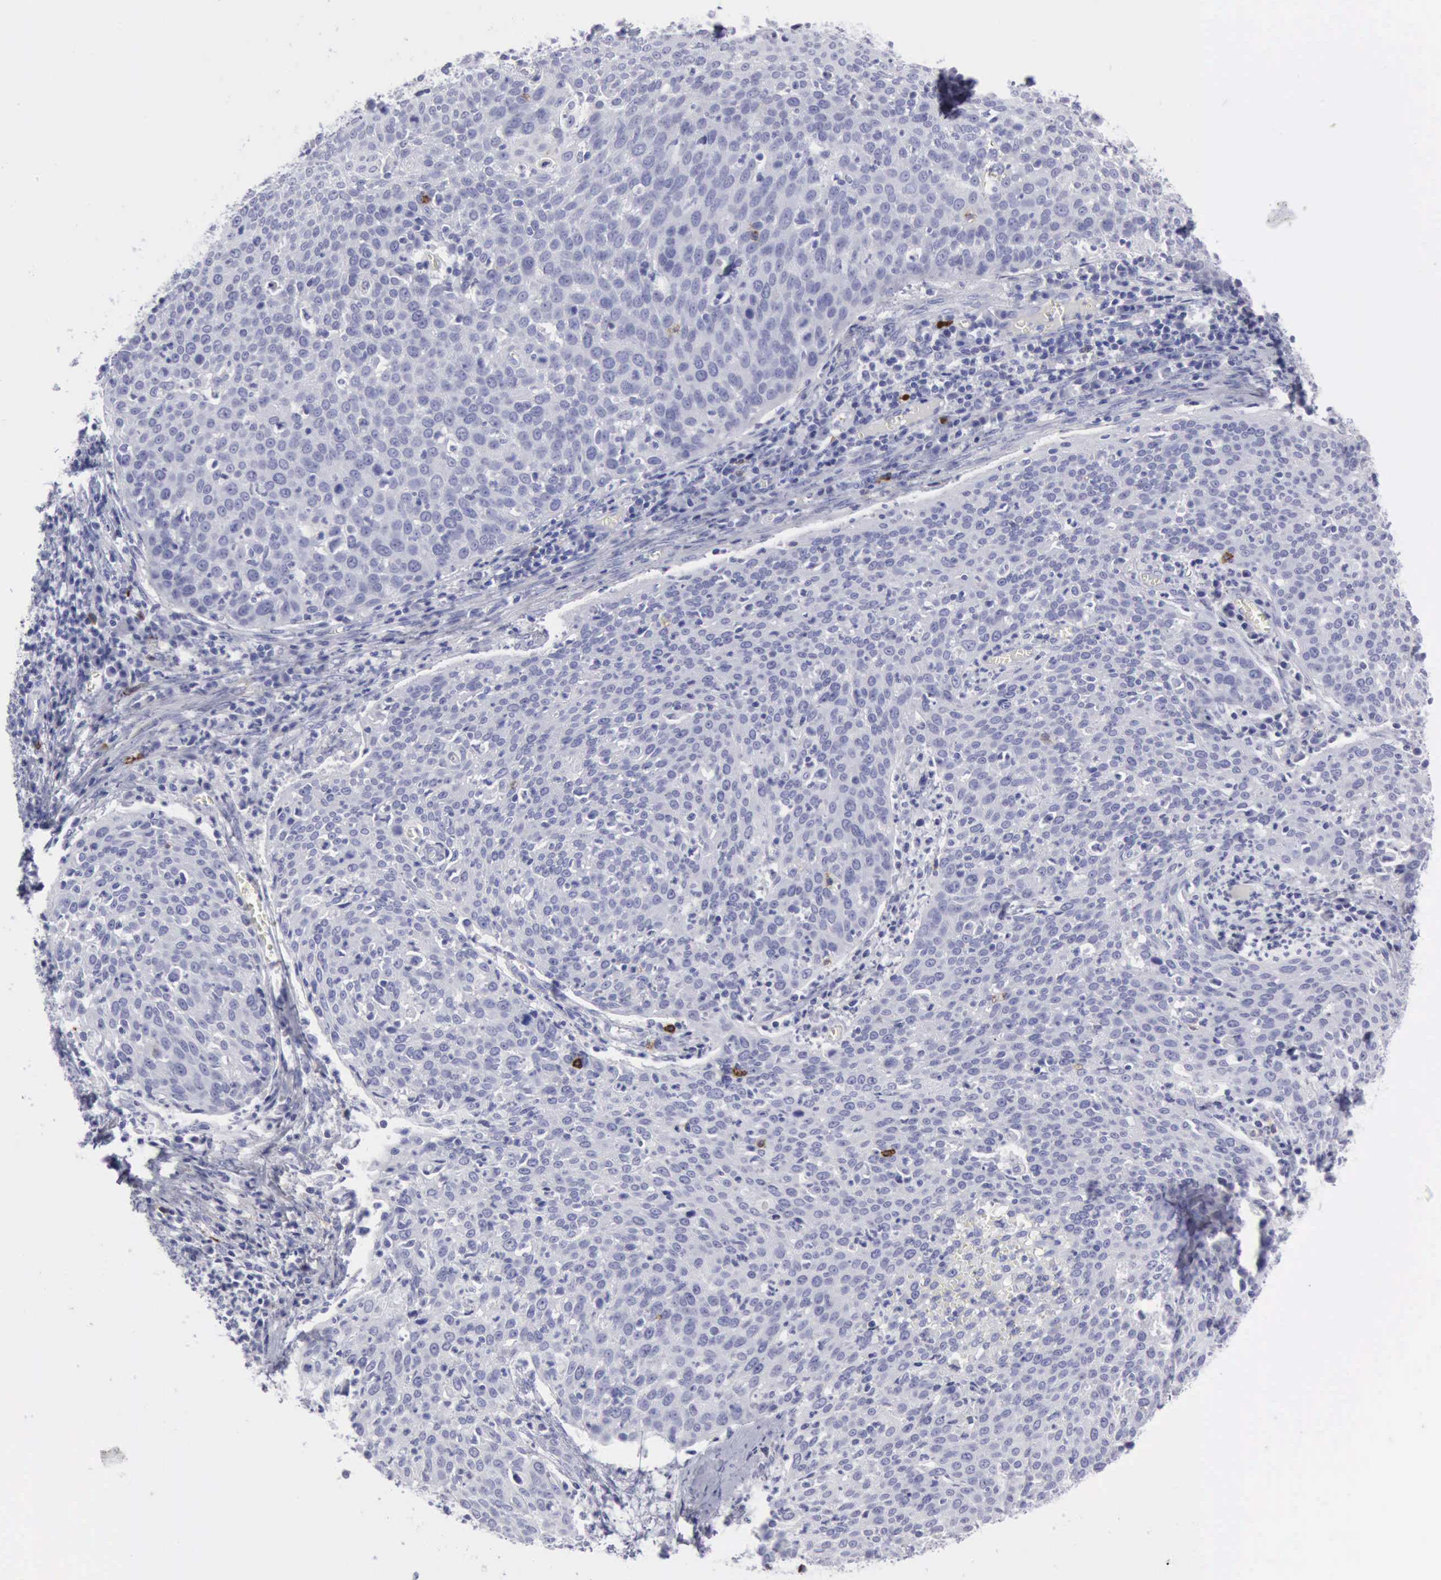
{"staining": {"intensity": "negative", "quantity": "none", "location": "none"}, "tissue": "cervical cancer", "cell_type": "Tumor cells", "image_type": "cancer", "snomed": [{"axis": "morphology", "description": "Squamous cell carcinoma, NOS"}, {"axis": "topography", "description": "Cervix"}], "caption": "The photomicrograph reveals no significant expression in tumor cells of squamous cell carcinoma (cervical).", "gene": "NCAM1", "patient": {"sex": "female", "age": 38}}